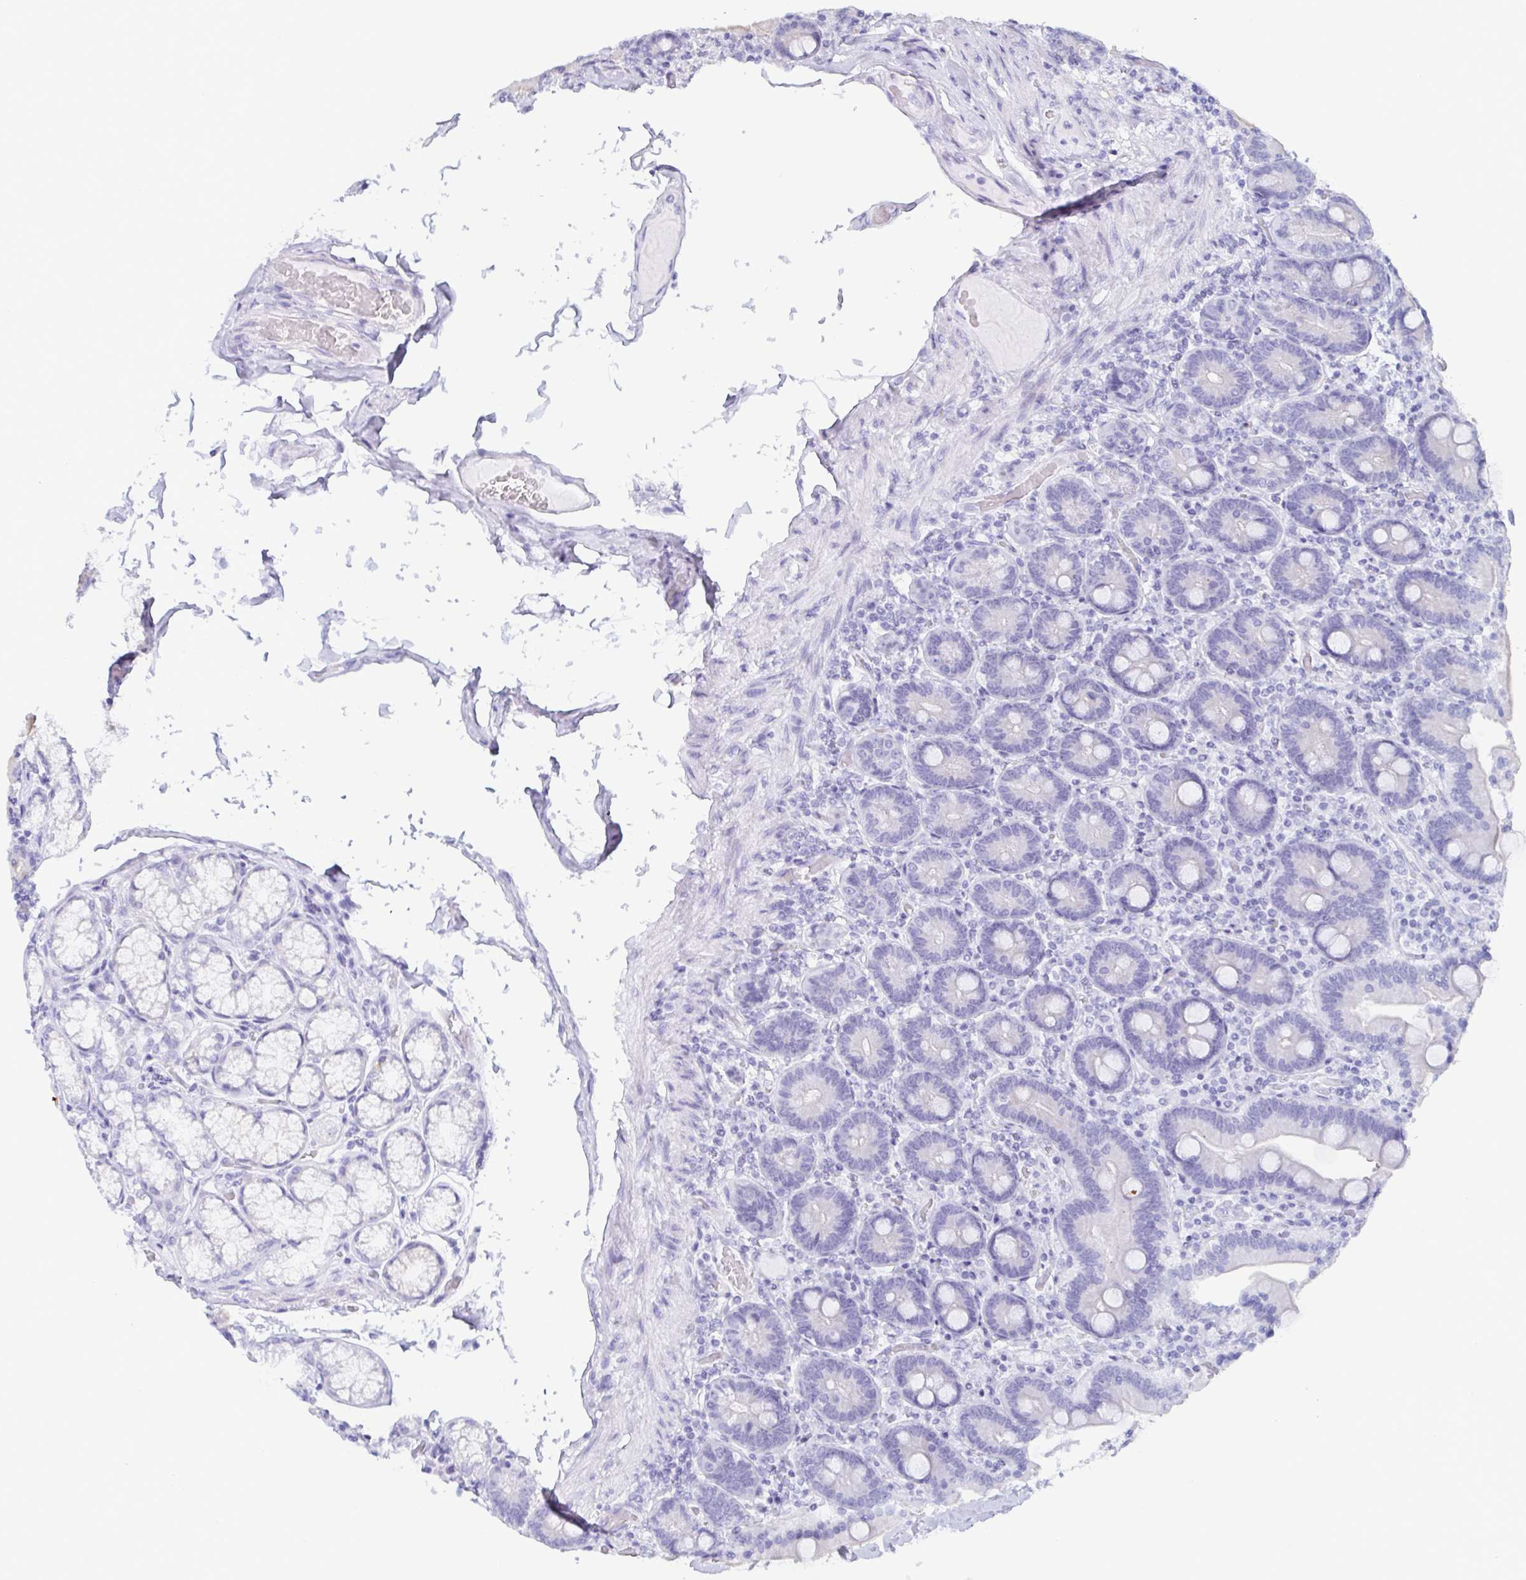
{"staining": {"intensity": "negative", "quantity": "none", "location": "none"}, "tissue": "duodenum", "cell_type": "Glandular cells", "image_type": "normal", "snomed": [{"axis": "morphology", "description": "Normal tissue, NOS"}, {"axis": "topography", "description": "Duodenum"}], "caption": "Photomicrograph shows no protein expression in glandular cells of normal duodenum.", "gene": "ENSG00000275778", "patient": {"sex": "female", "age": 62}}